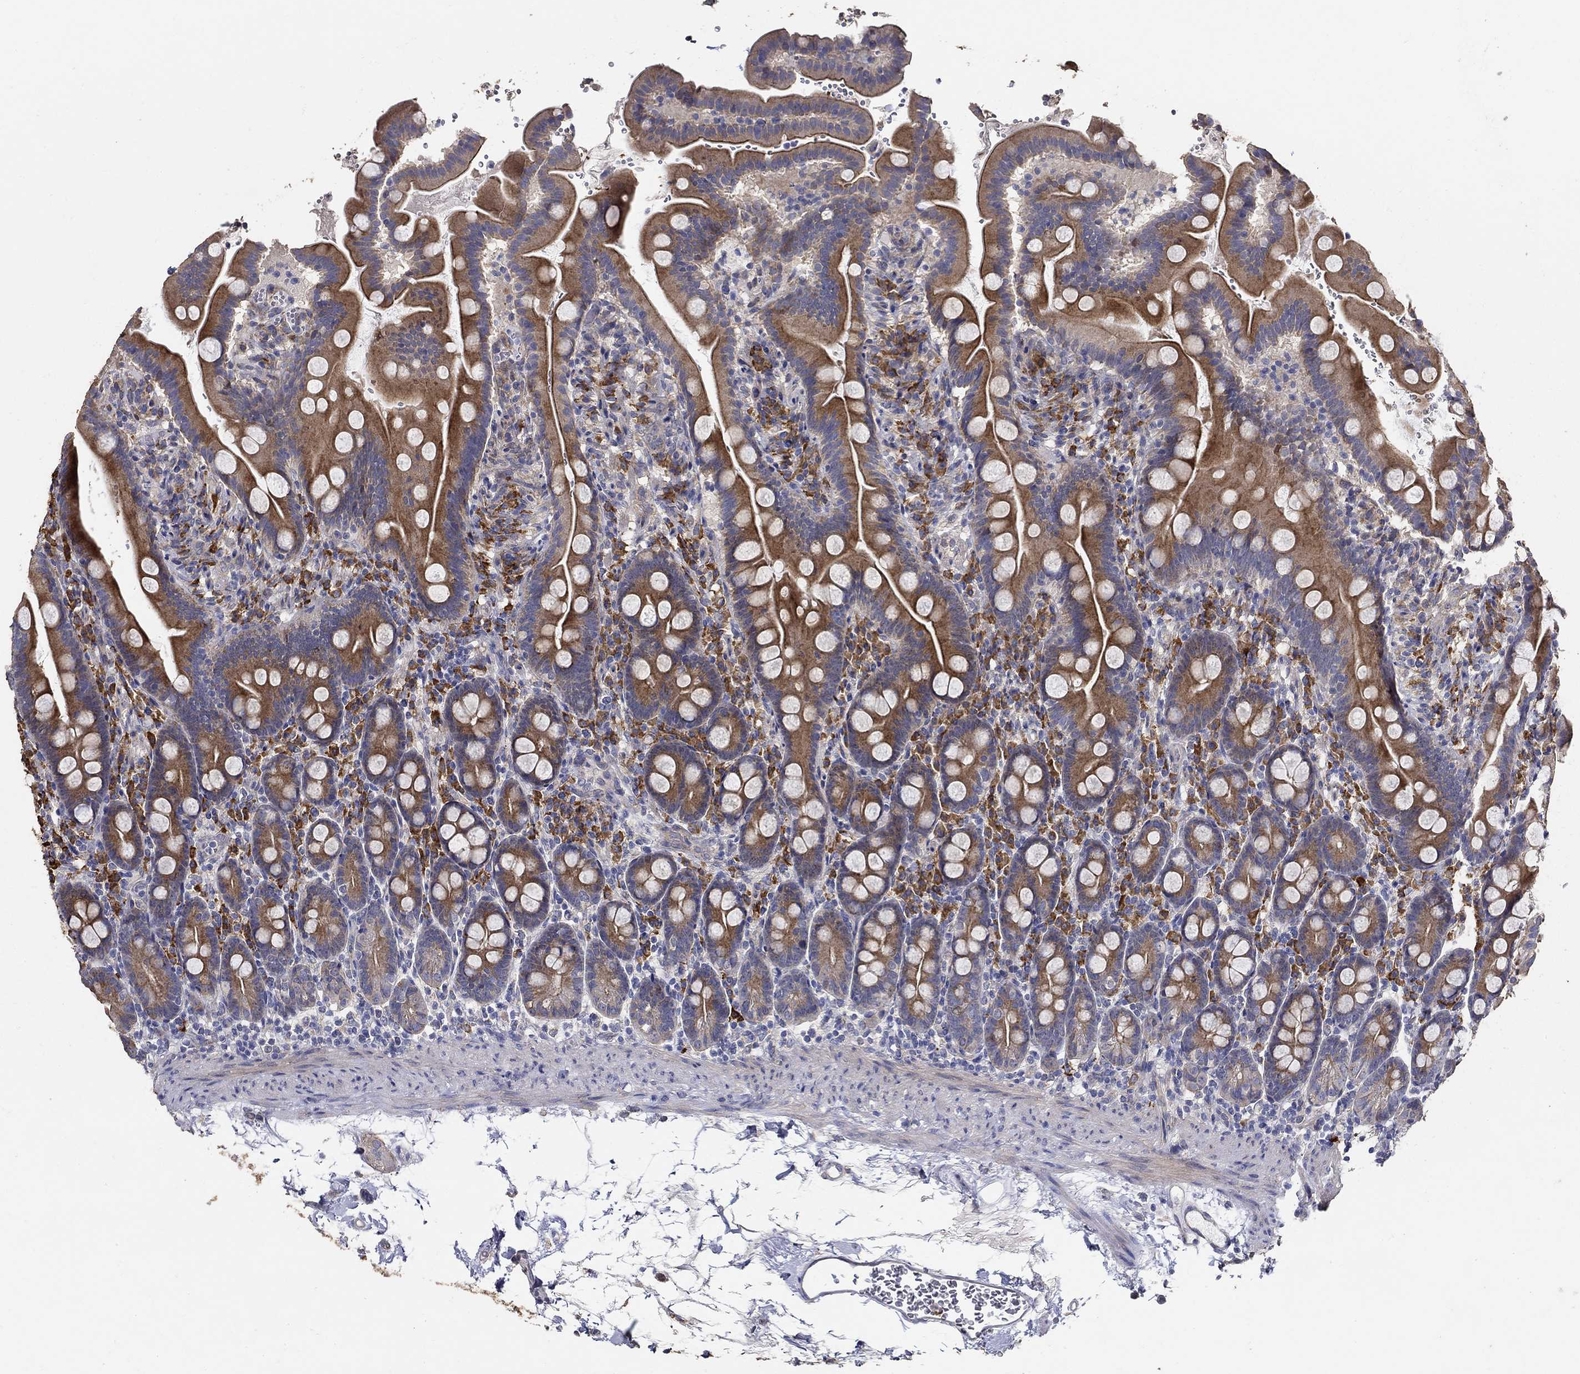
{"staining": {"intensity": "moderate", "quantity": "25%-75%", "location": "cytoplasmic/membranous"}, "tissue": "small intestine", "cell_type": "Glandular cells", "image_type": "normal", "snomed": [{"axis": "morphology", "description": "Normal tissue, NOS"}, {"axis": "topography", "description": "Small intestine"}], "caption": "Protein analysis of normal small intestine displays moderate cytoplasmic/membranous staining in about 25%-75% of glandular cells.", "gene": "EMILIN3", "patient": {"sex": "female", "age": 44}}